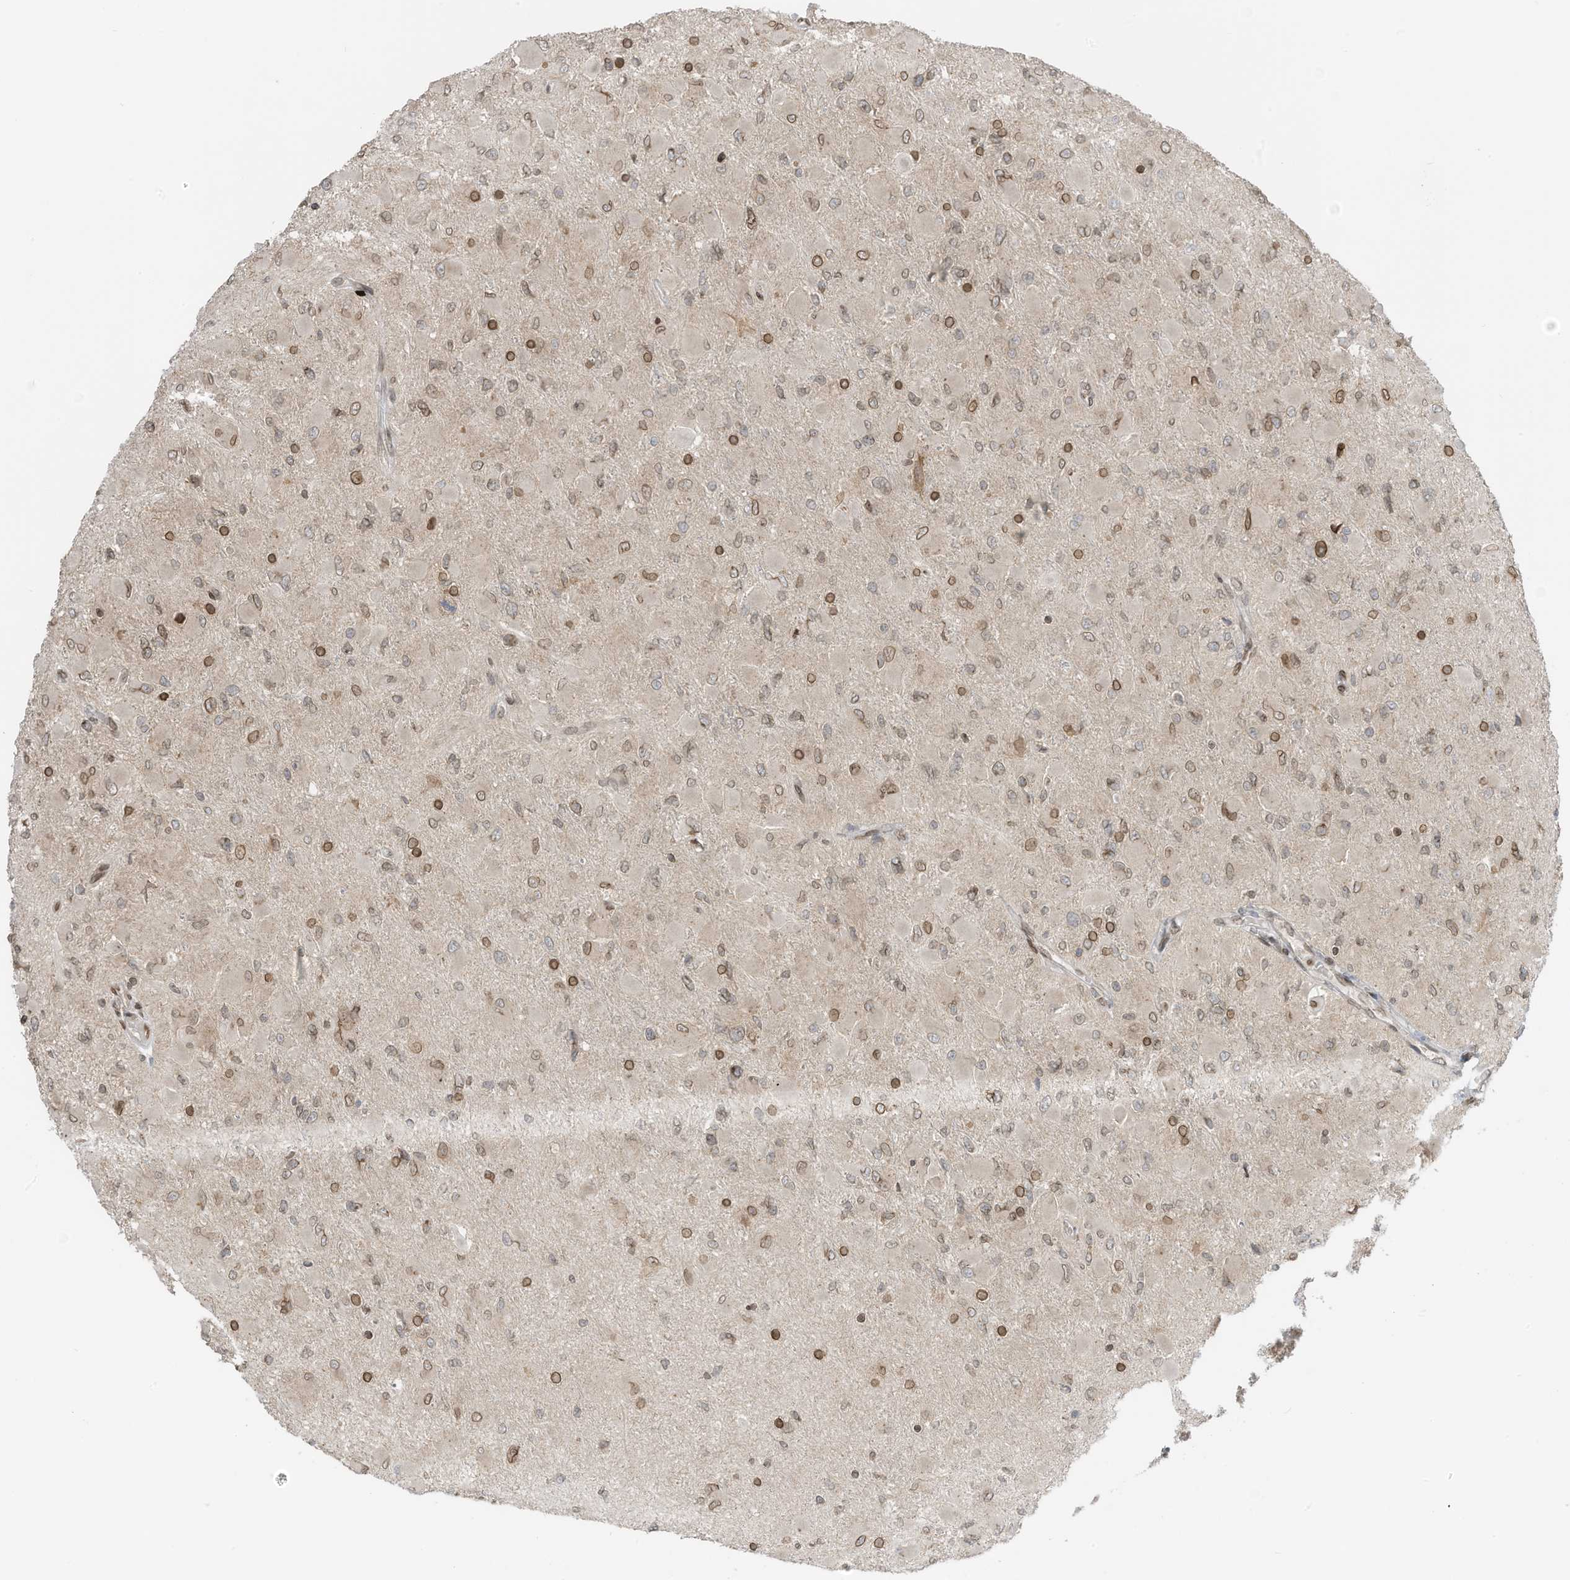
{"staining": {"intensity": "negative", "quantity": "none", "location": "none"}, "tissue": "glioma", "cell_type": "Tumor cells", "image_type": "cancer", "snomed": [{"axis": "morphology", "description": "Glioma, malignant, High grade"}, {"axis": "topography", "description": "Cerebral cortex"}], "caption": "High magnification brightfield microscopy of glioma stained with DAB (brown) and counterstained with hematoxylin (blue): tumor cells show no significant staining.", "gene": "RABL3", "patient": {"sex": "female", "age": 36}}